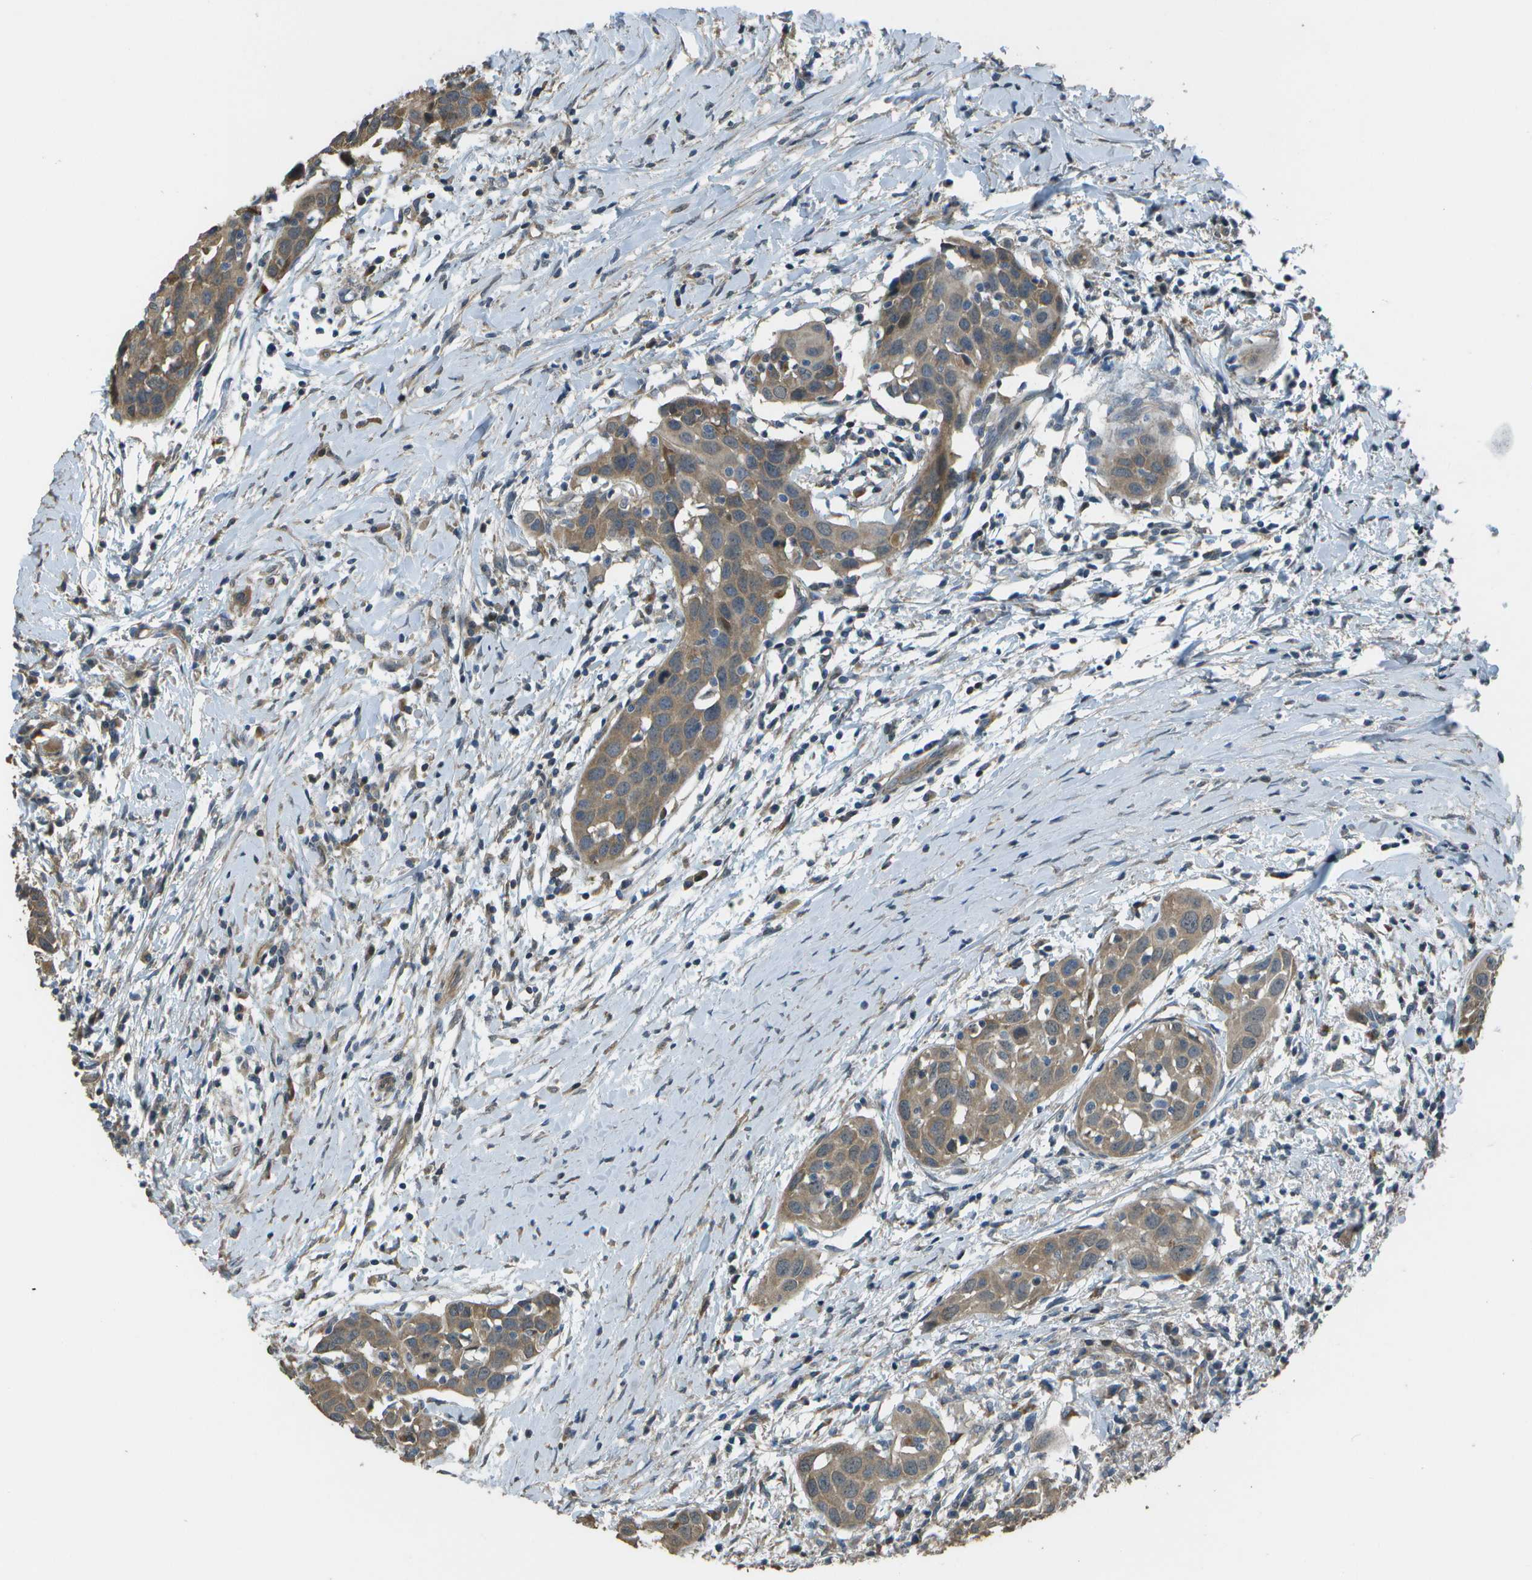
{"staining": {"intensity": "moderate", "quantity": ">75%", "location": "cytoplasmic/membranous"}, "tissue": "head and neck cancer", "cell_type": "Tumor cells", "image_type": "cancer", "snomed": [{"axis": "morphology", "description": "Squamous cell carcinoma, NOS"}, {"axis": "topography", "description": "Oral tissue"}, {"axis": "topography", "description": "Head-Neck"}], "caption": "A medium amount of moderate cytoplasmic/membranous positivity is appreciated in approximately >75% of tumor cells in squamous cell carcinoma (head and neck) tissue.", "gene": "CLNS1A", "patient": {"sex": "female", "age": 50}}